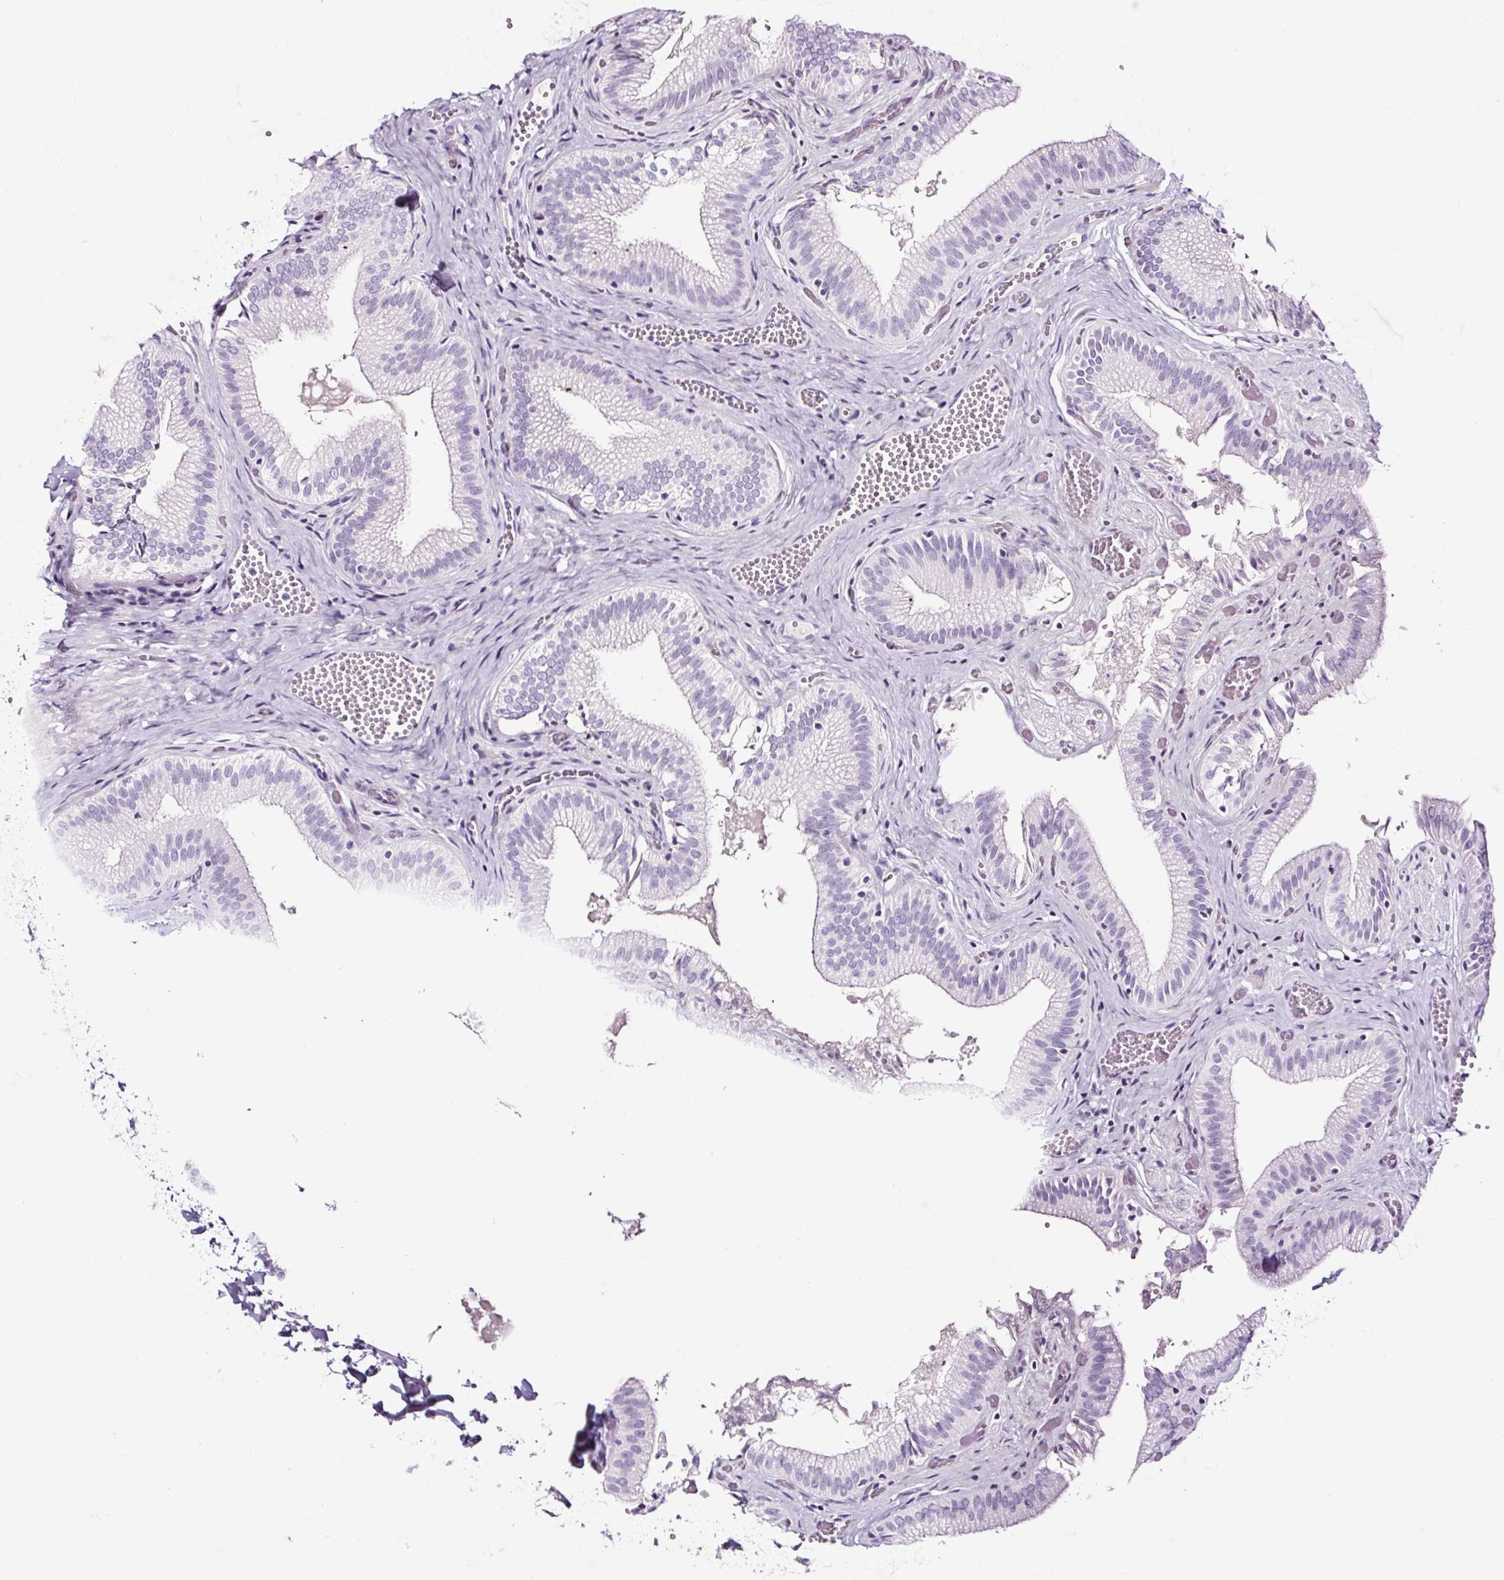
{"staining": {"intensity": "negative", "quantity": "none", "location": "none"}, "tissue": "gallbladder", "cell_type": "Glandular cells", "image_type": "normal", "snomed": [{"axis": "morphology", "description": "Normal tissue, NOS"}, {"axis": "topography", "description": "Gallbladder"}], "caption": "The photomicrograph displays no staining of glandular cells in unremarkable gallbladder.", "gene": "NPHS2", "patient": {"sex": "male", "age": 17}}